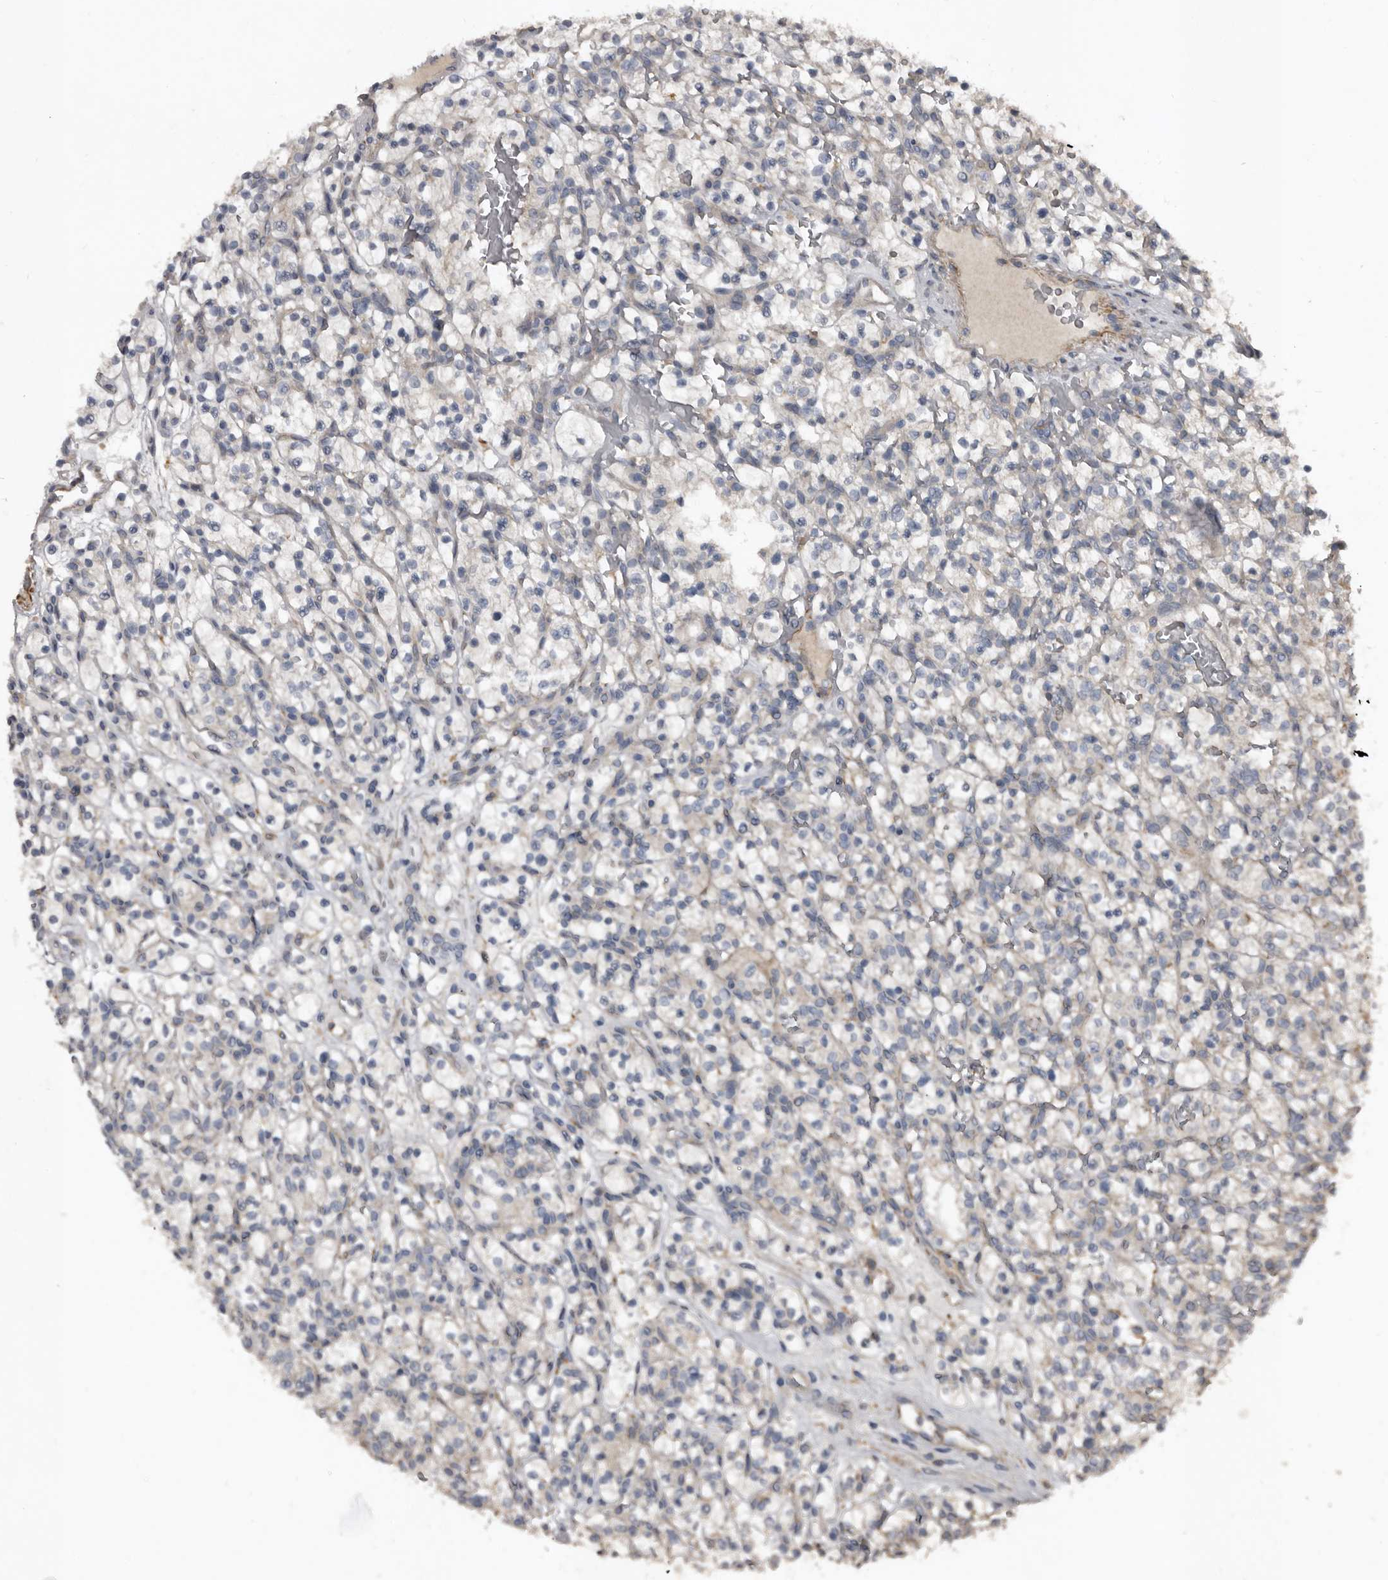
{"staining": {"intensity": "negative", "quantity": "none", "location": "none"}, "tissue": "renal cancer", "cell_type": "Tumor cells", "image_type": "cancer", "snomed": [{"axis": "morphology", "description": "Adenocarcinoma, NOS"}, {"axis": "topography", "description": "Kidney"}], "caption": "This micrograph is of adenocarcinoma (renal) stained with immunohistochemistry to label a protein in brown with the nuclei are counter-stained blue. There is no expression in tumor cells. (Immunohistochemistry (ihc), brightfield microscopy, high magnification).", "gene": "GREB1", "patient": {"sex": "female", "age": 57}}